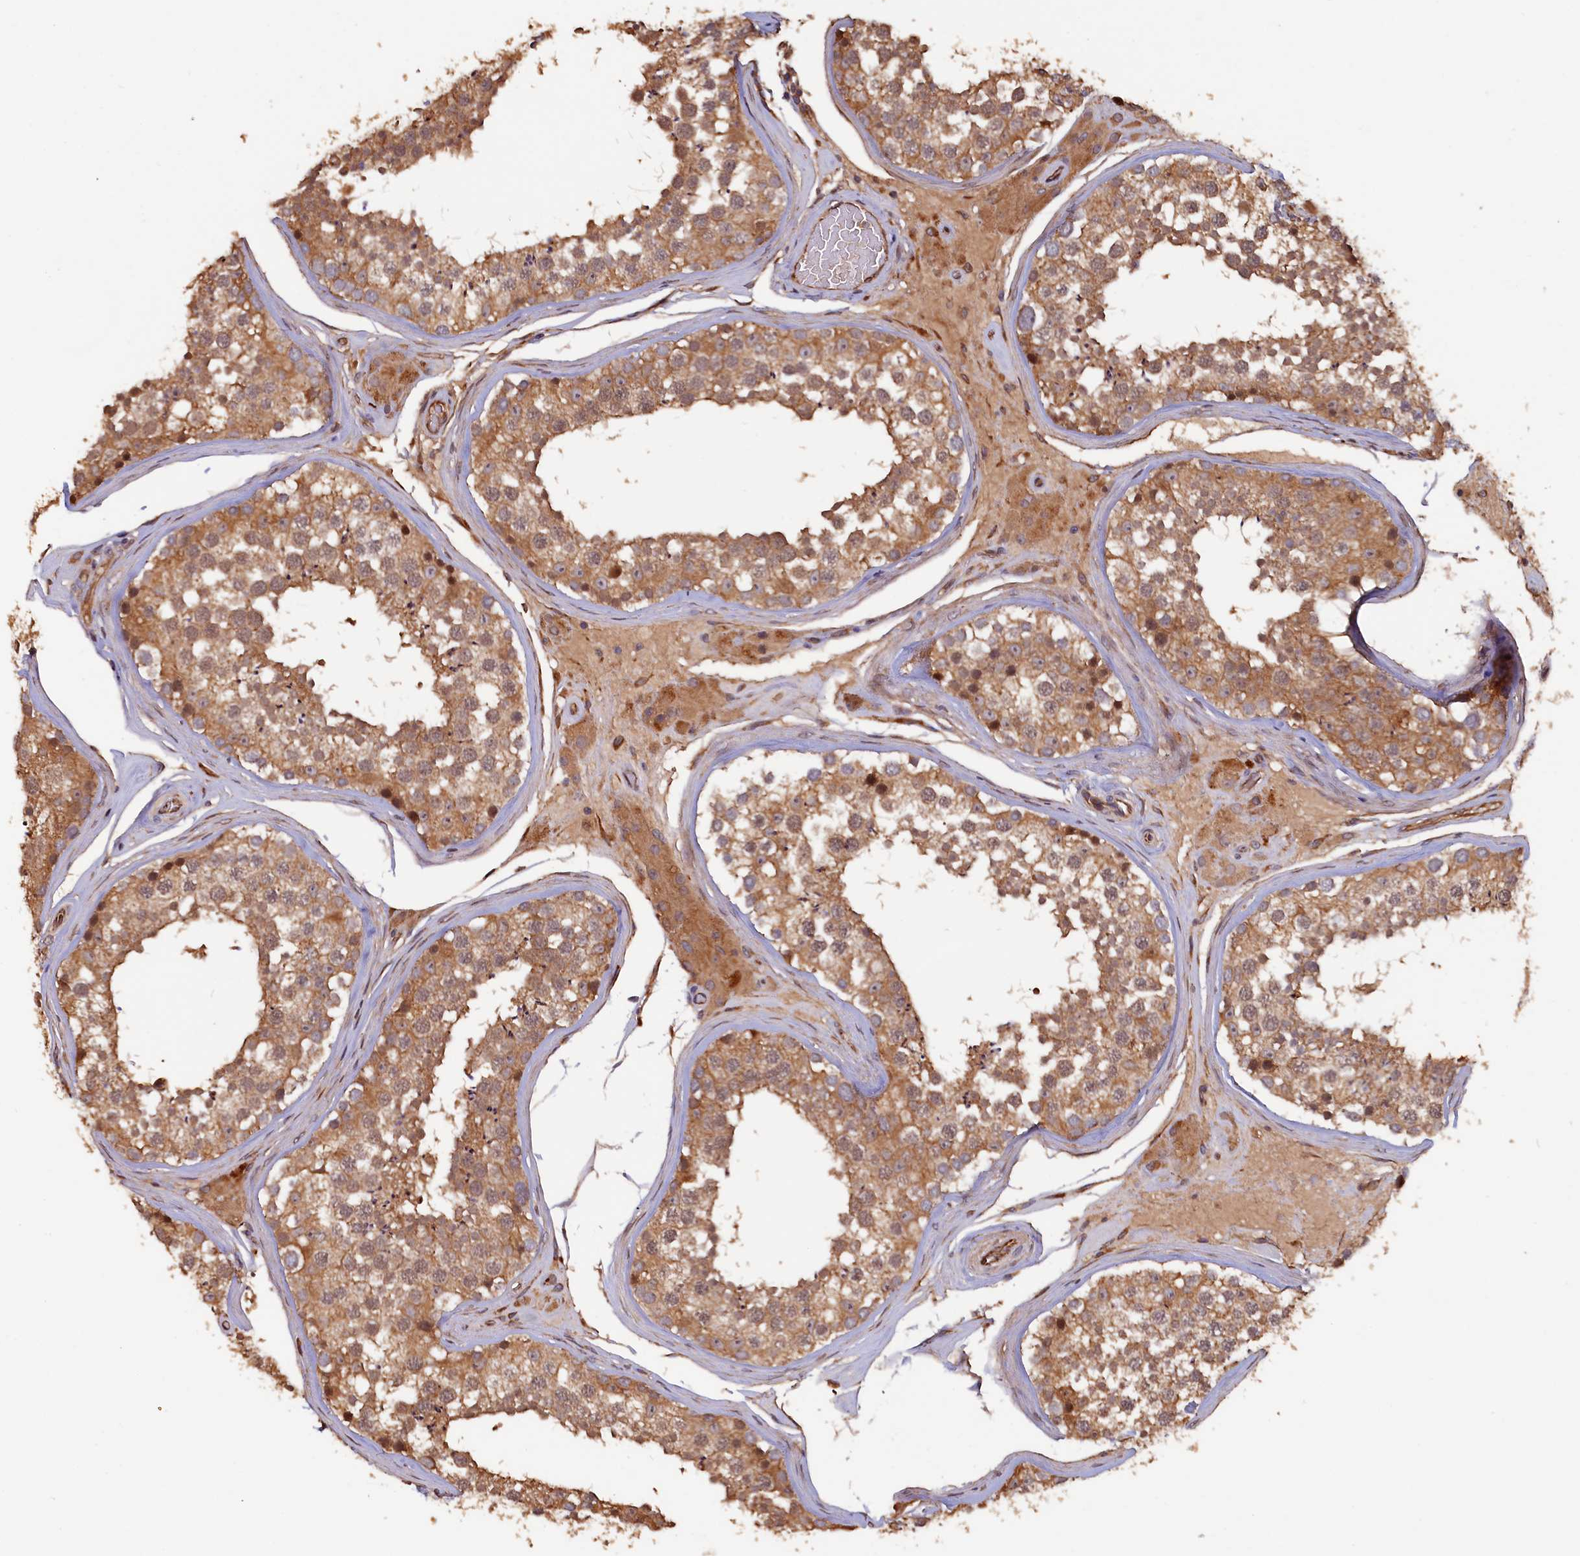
{"staining": {"intensity": "moderate", "quantity": ">75%", "location": "cytoplasmic/membranous"}, "tissue": "testis", "cell_type": "Cells in seminiferous ducts", "image_type": "normal", "snomed": [{"axis": "morphology", "description": "Normal tissue, NOS"}, {"axis": "topography", "description": "Testis"}], "caption": "High-power microscopy captured an immunohistochemistry (IHC) histopathology image of normal testis, revealing moderate cytoplasmic/membranous positivity in about >75% of cells in seminiferous ducts.", "gene": "GREB1L", "patient": {"sex": "male", "age": 46}}